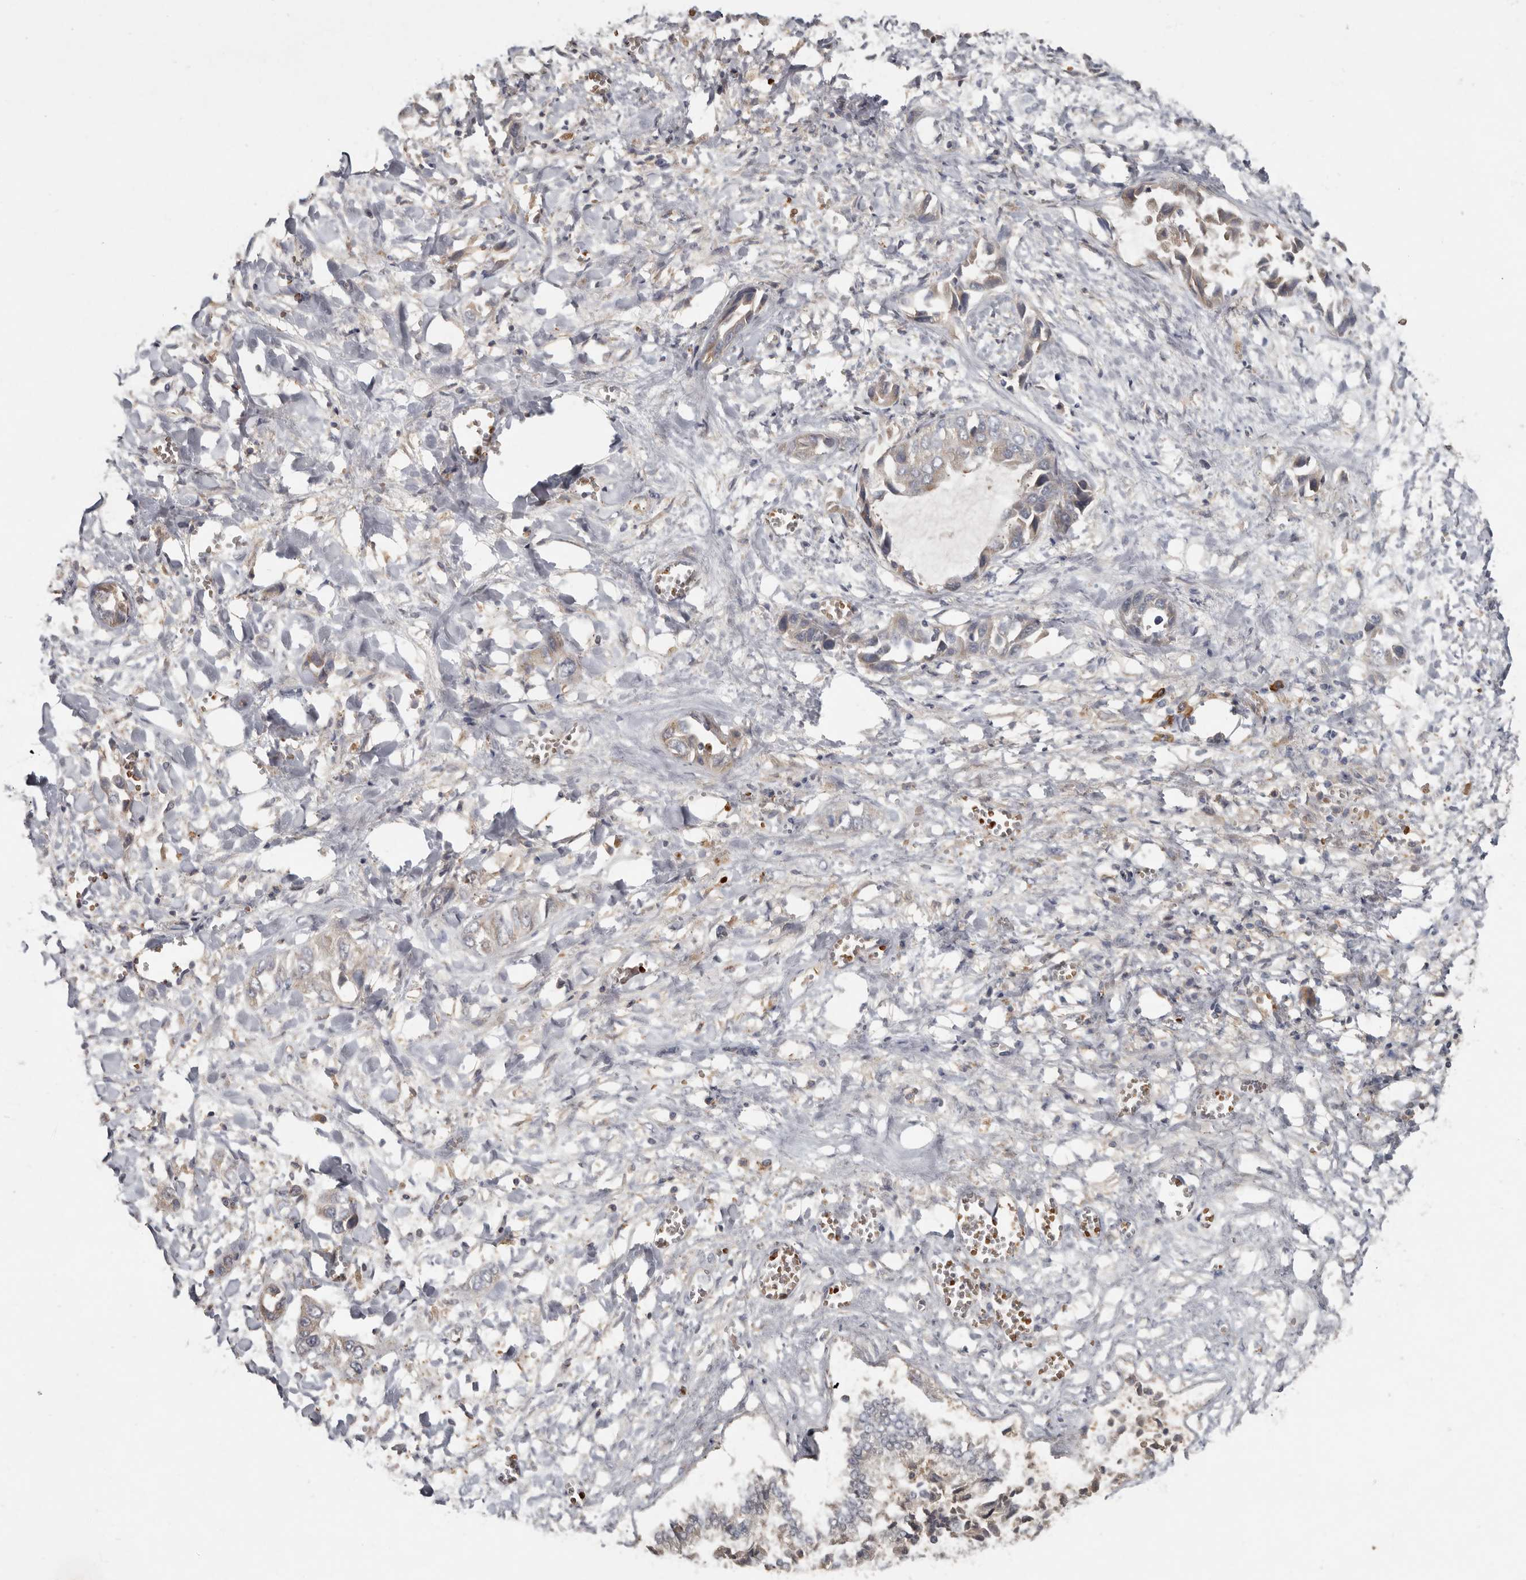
{"staining": {"intensity": "weak", "quantity": "<25%", "location": "cytoplasmic/membranous"}, "tissue": "liver cancer", "cell_type": "Tumor cells", "image_type": "cancer", "snomed": [{"axis": "morphology", "description": "Cholangiocarcinoma"}, {"axis": "topography", "description": "Liver"}], "caption": "Immunohistochemistry (IHC) photomicrograph of liver cholangiocarcinoma stained for a protein (brown), which displays no staining in tumor cells.", "gene": "KIF26B", "patient": {"sex": "female", "age": 52}}